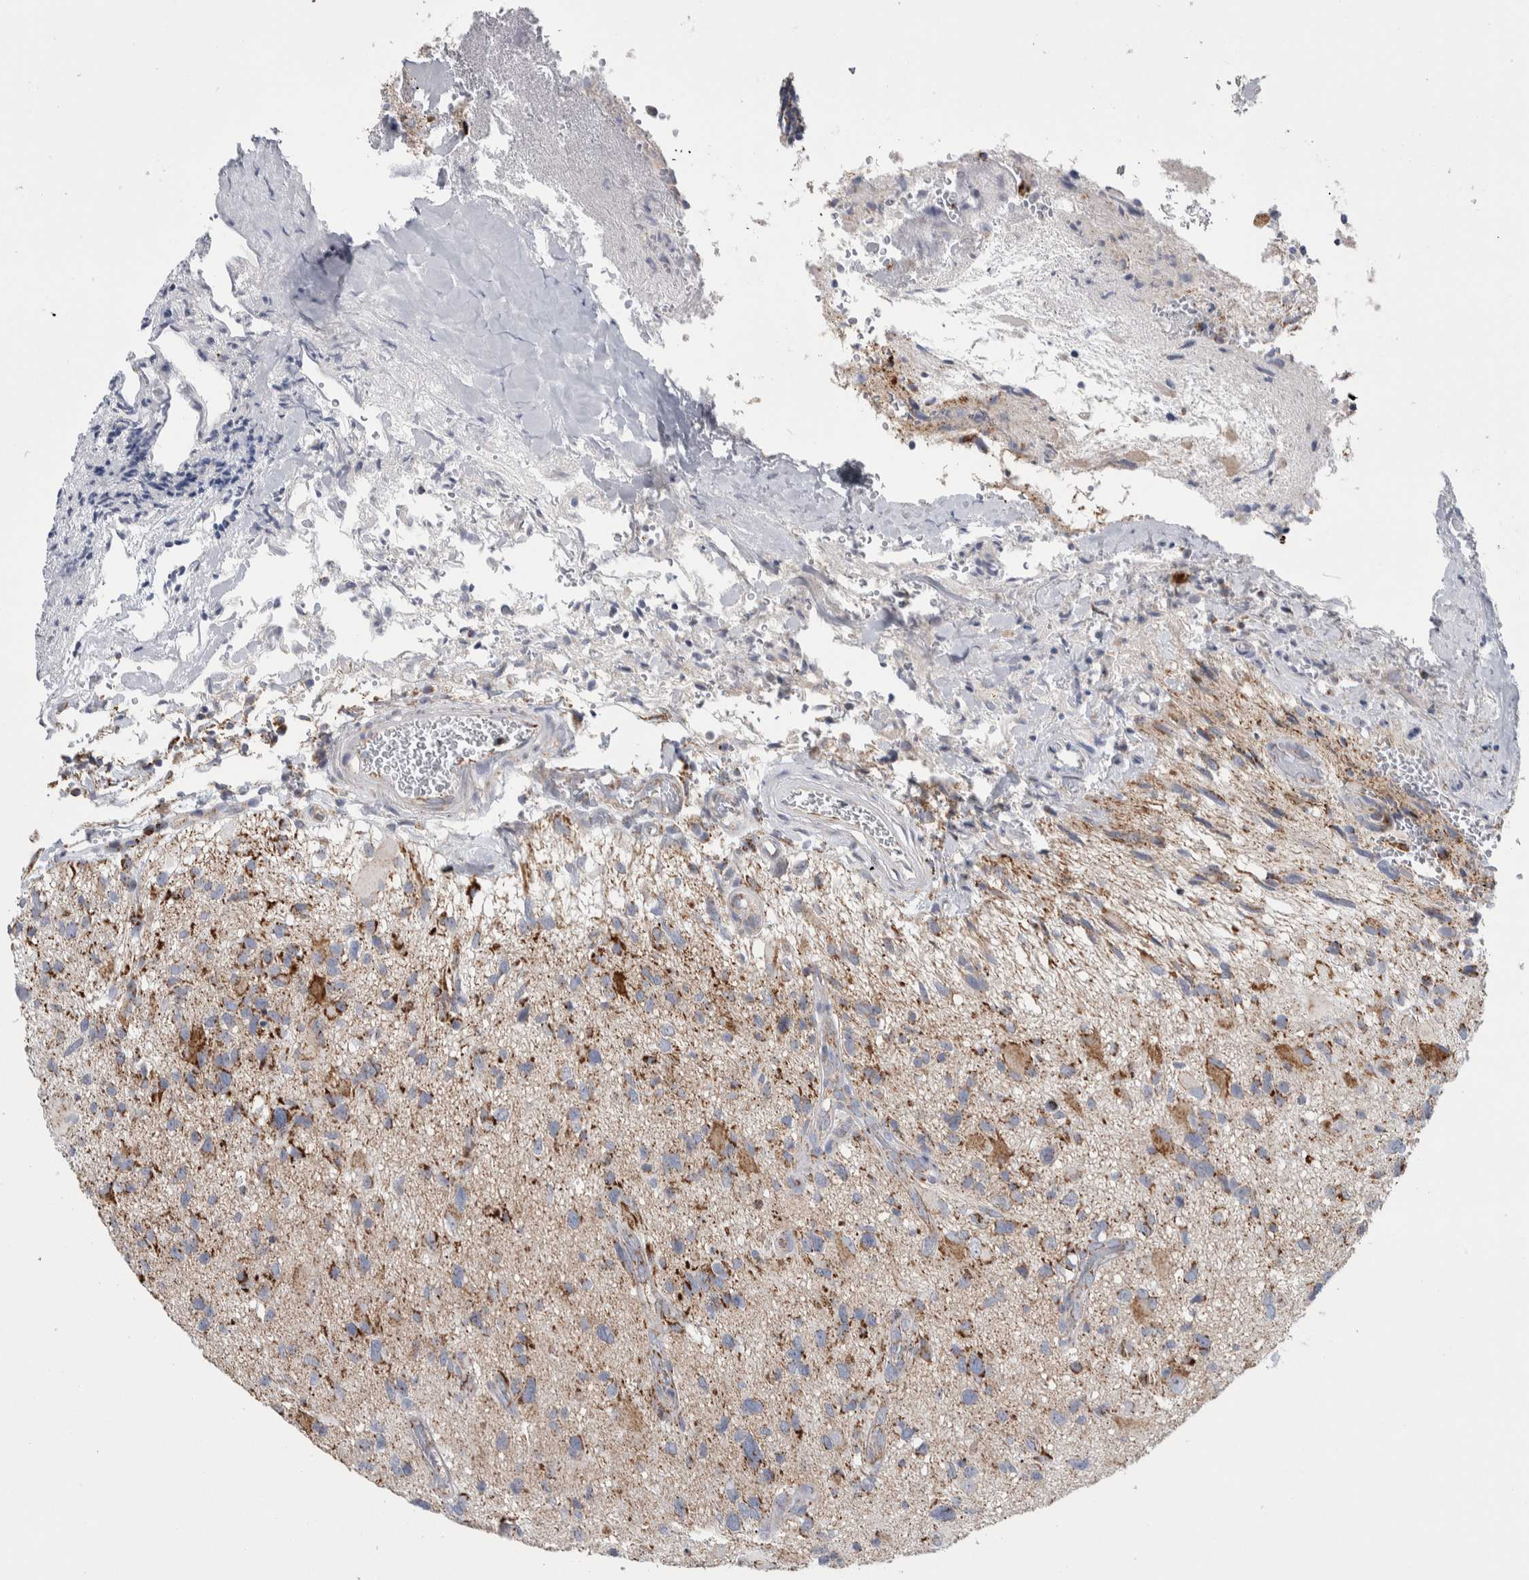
{"staining": {"intensity": "moderate", "quantity": "25%-75%", "location": "cytoplasmic/membranous"}, "tissue": "glioma", "cell_type": "Tumor cells", "image_type": "cancer", "snomed": [{"axis": "morphology", "description": "Glioma, malignant, High grade"}, {"axis": "topography", "description": "Brain"}], "caption": "Moderate cytoplasmic/membranous expression is seen in about 25%-75% of tumor cells in glioma. Using DAB (brown) and hematoxylin (blue) stains, captured at high magnification using brightfield microscopy.", "gene": "ETFA", "patient": {"sex": "male", "age": 33}}